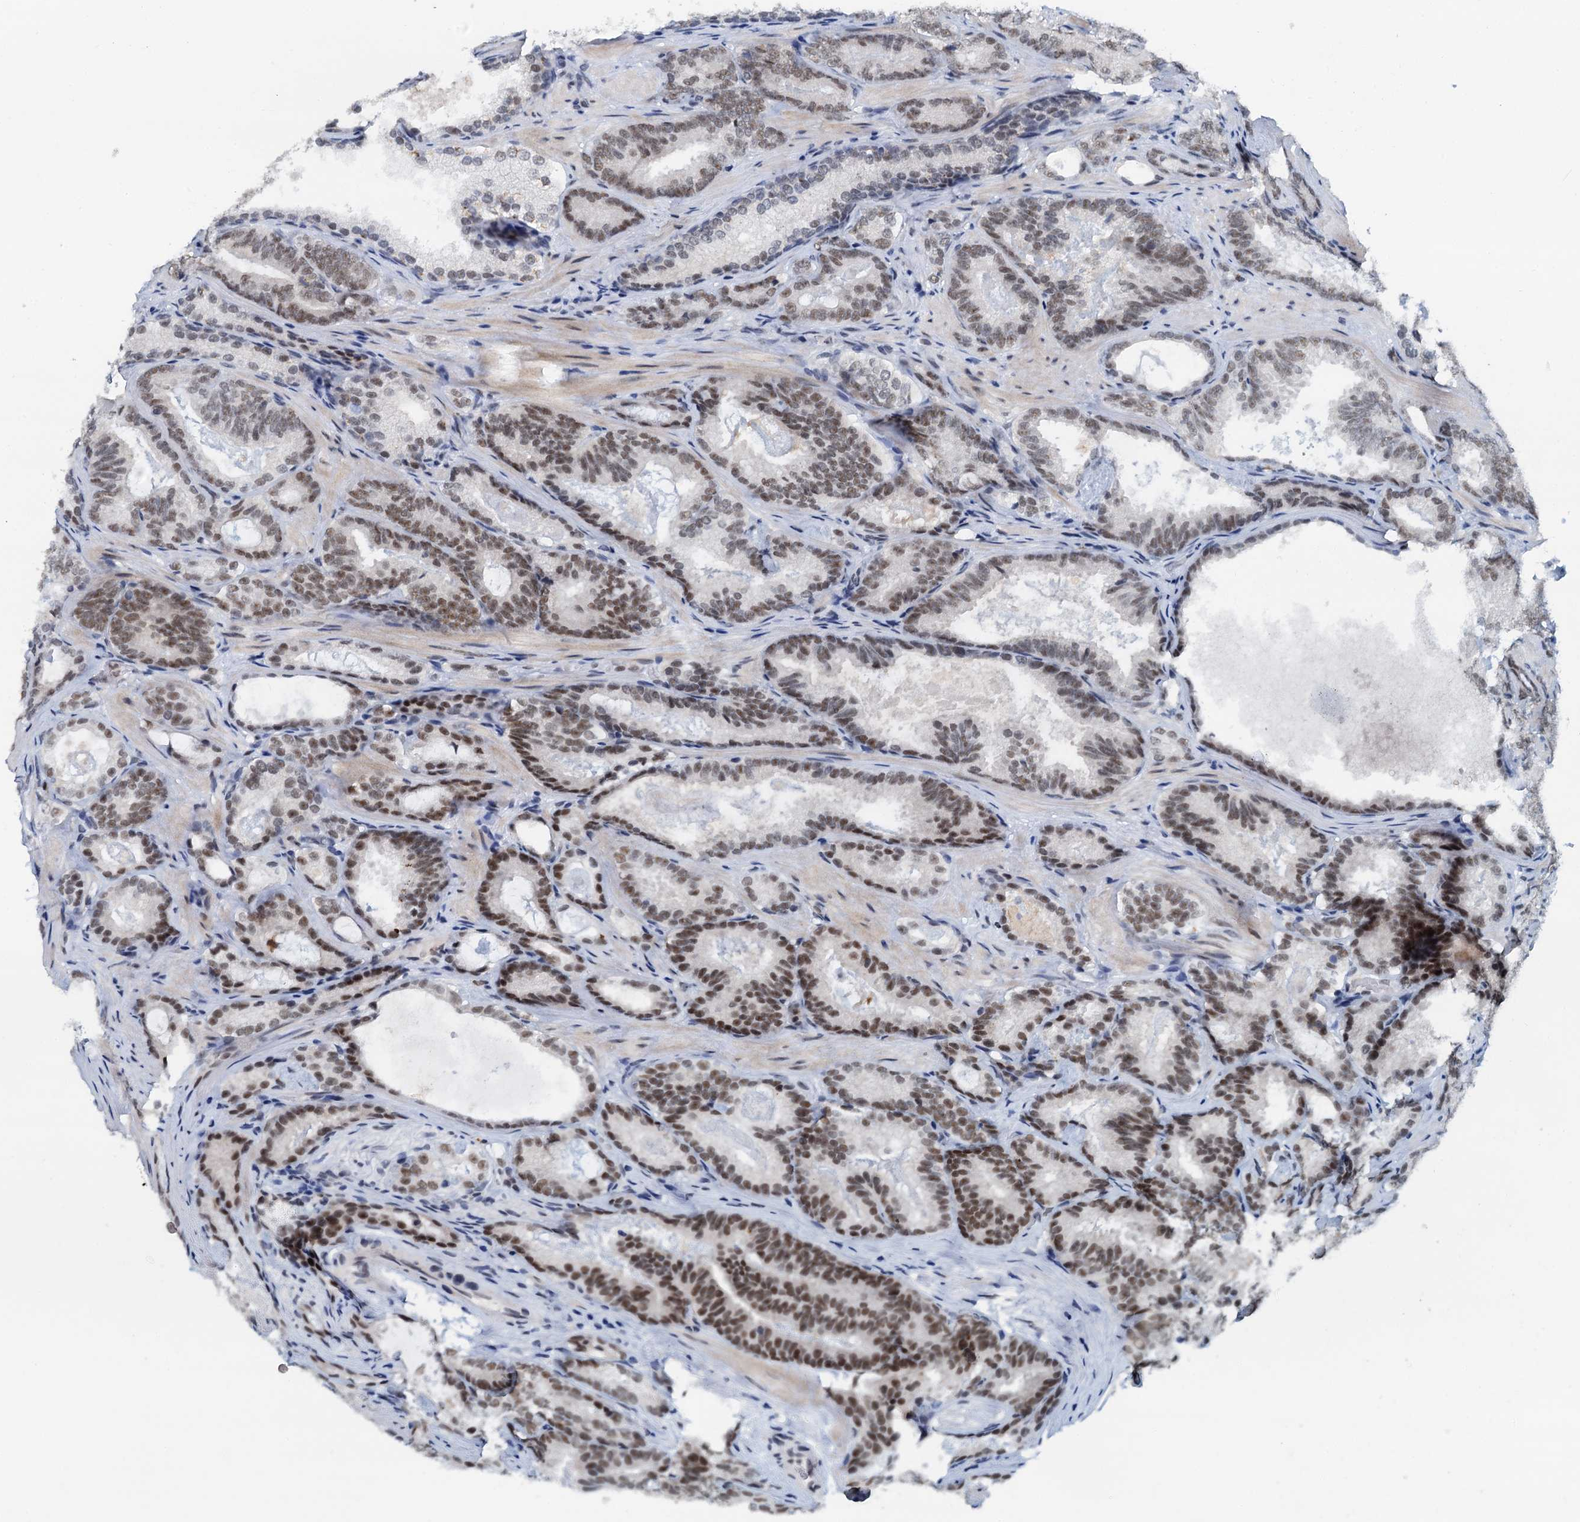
{"staining": {"intensity": "moderate", "quantity": ">75%", "location": "nuclear"}, "tissue": "prostate cancer", "cell_type": "Tumor cells", "image_type": "cancer", "snomed": [{"axis": "morphology", "description": "Adenocarcinoma, Low grade"}, {"axis": "topography", "description": "Prostate"}], "caption": "A histopathology image of human prostate cancer (low-grade adenocarcinoma) stained for a protein displays moderate nuclear brown staining in tumor cells.", "gene": "SNRPD1", "patient": {"sex": "male", "age": 60}}